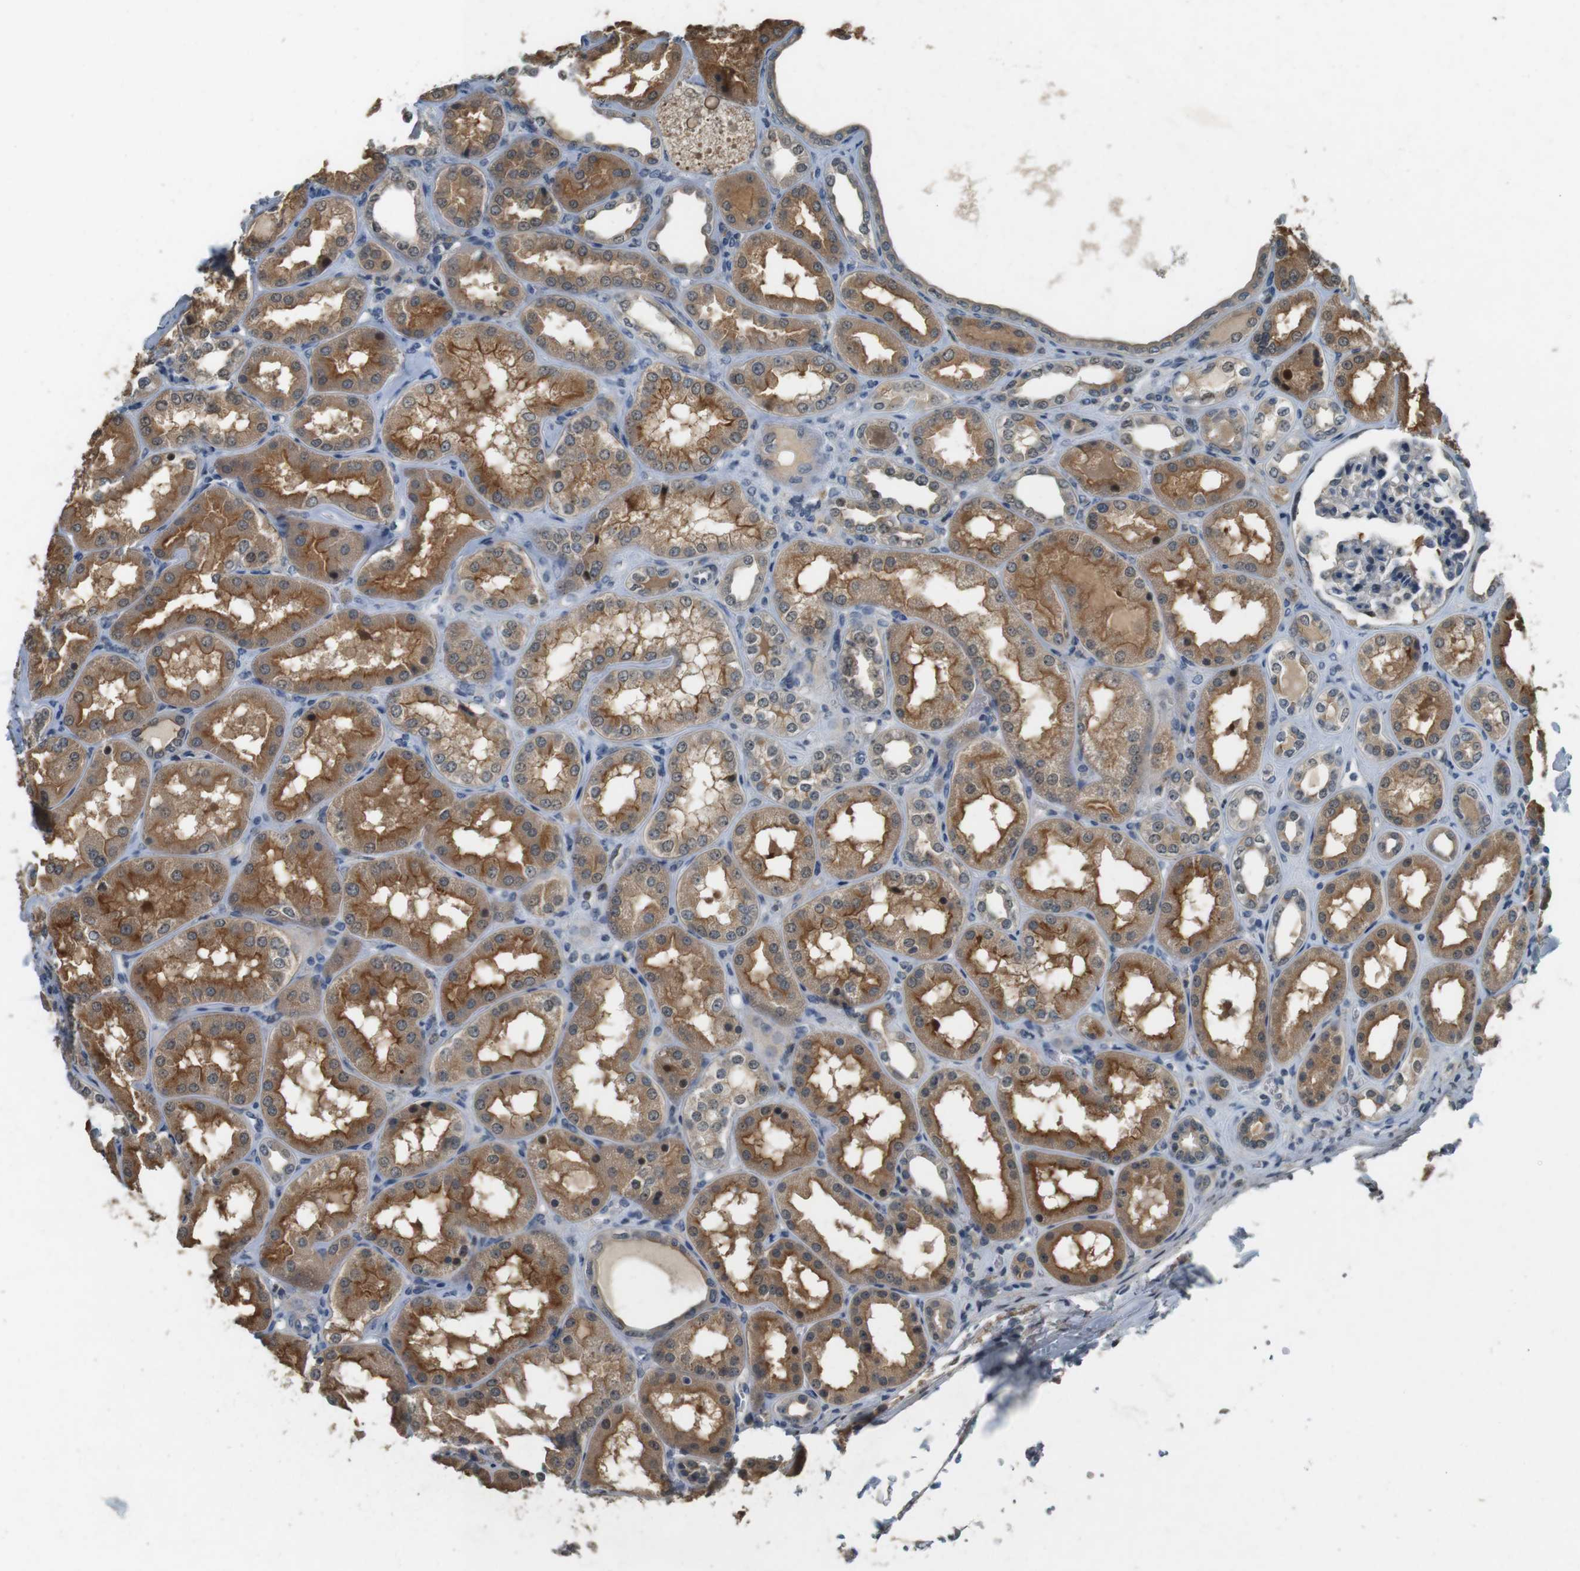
{"staining": {"intensity": "weak", "quantity": "<25%", "location": "cytoplasmic/membranous"}, "tissue": "kidney", "cell_type": "Cells in glomeruli", "image_type": "normal", "snomed": [{"axis": "morphology", "description": "Normal tissue, NOS"}, {"axis": "topography", "description": "Kidney"}], "caption": "DAB (3,3'-diaminobenzidine) immunohistochemical staining of normal human kidney displays no significant staining in cells in glomeruli.", "gene": "CDK14", "patient": {"sex": "female", "age": 56}}